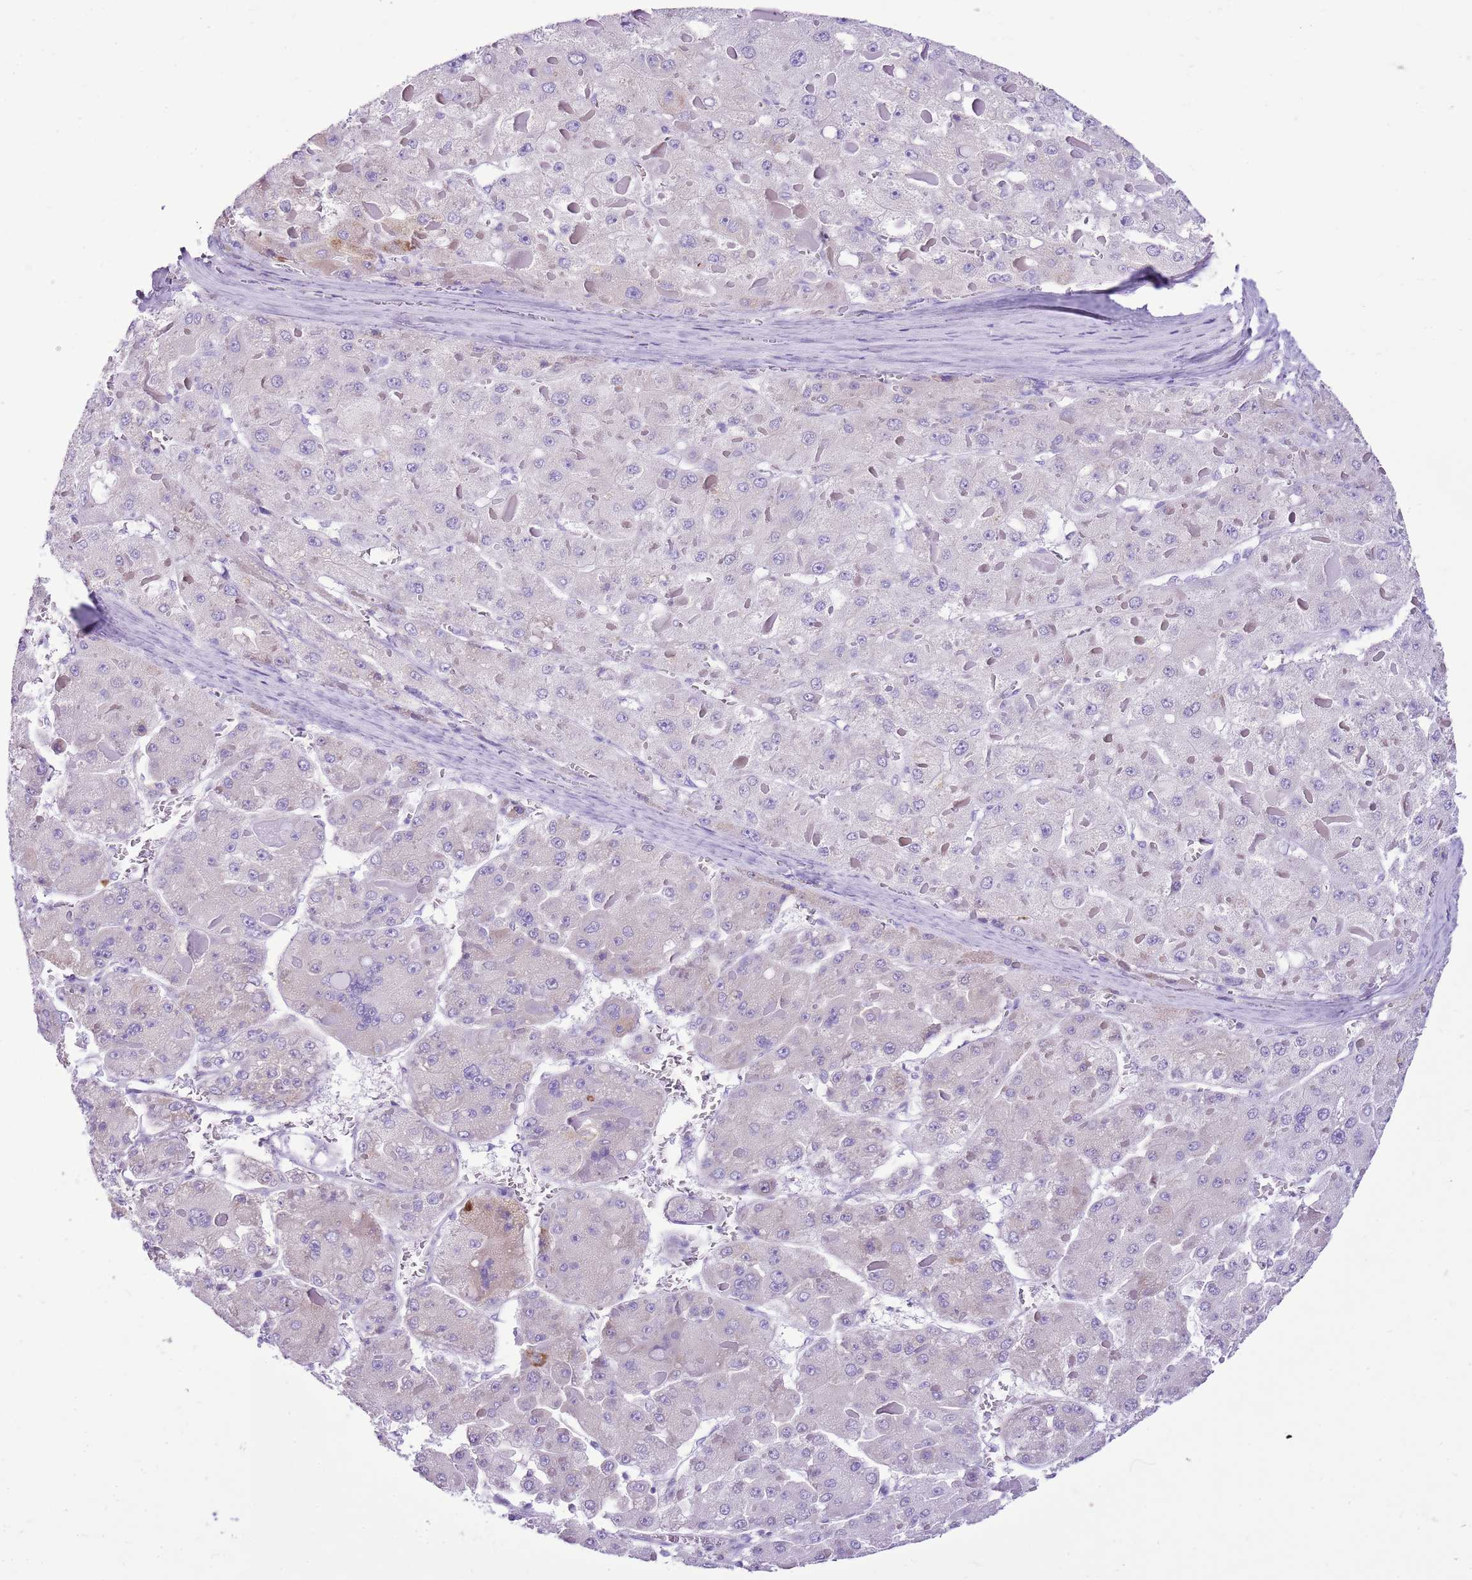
{"staining": {"intensity": "negative", "quantity": "none", "location": "none"}, "tissue": "liver cancer", "cell_type": "Tumor cells", "image_type": "cancer", "snomed": [{"axis": "morphology", "description": "Carcinoma, Hepatocellular, NOS"}, {"axis": "topography", "description": "Liver"}], "caption": "There is no significant staining in tumor cells of liver cancer.", "gene": "AAR2", "patient": {"sex": "female", "age": 73}}